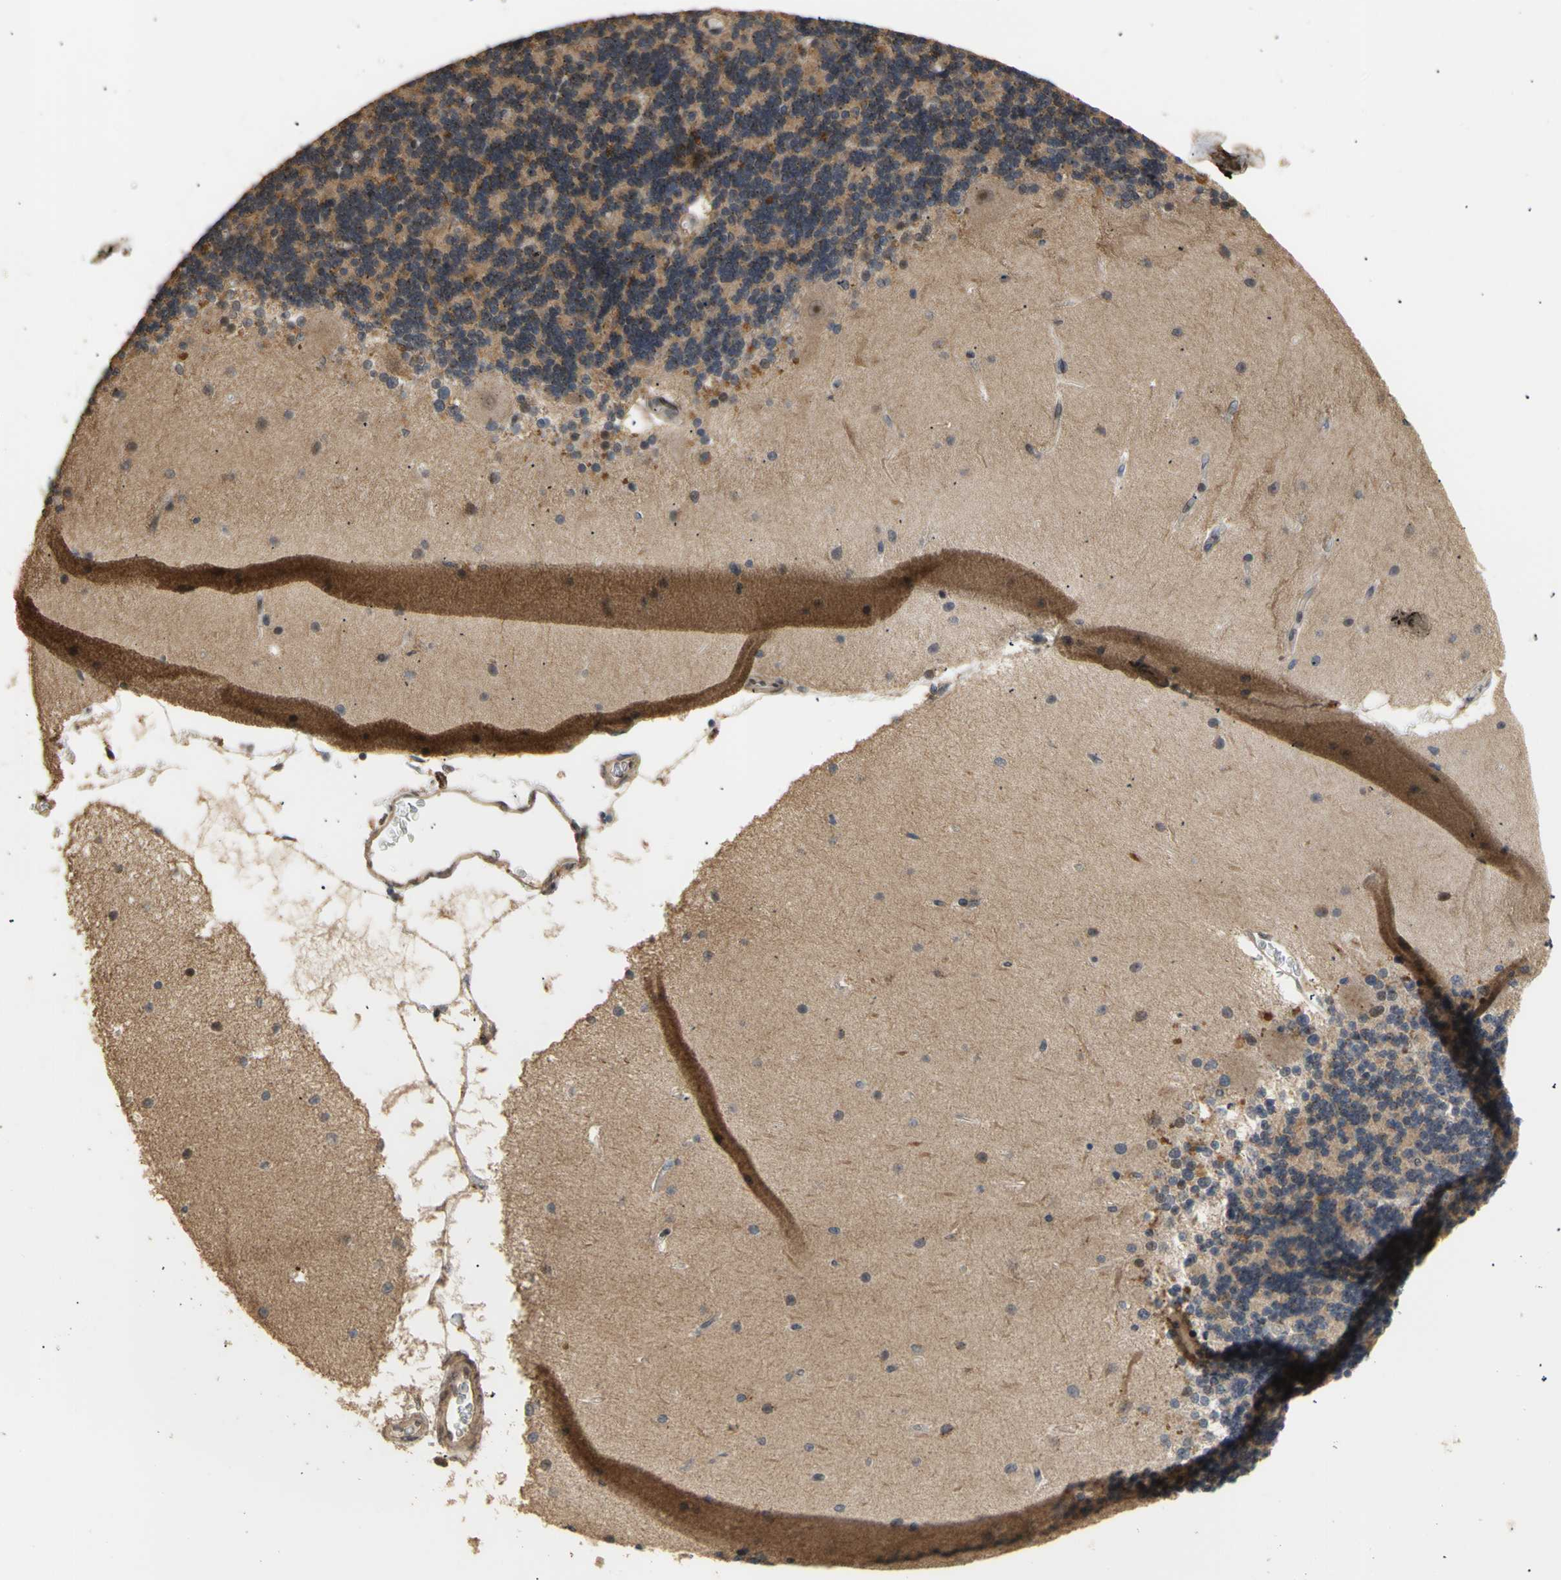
{"staining": {"intensity": "negative", "quantity": "none", "location": "none"}, "tissue": "cerebellum", "cell_type": "Cells in granular layer", "image_type": "normal", "snomed": [{"axis": "morphology", "description": "Normal tissue, NOS"}, {"axis": "topography", "description": "Cerebellum"}], "caption": "Immunohistochemical staining of unremarkable cerebellum demonstrates no significant expression in cells in granular layer.", "gene": "GTF2E2", "patient": {"sex": "female", "age": 54}}